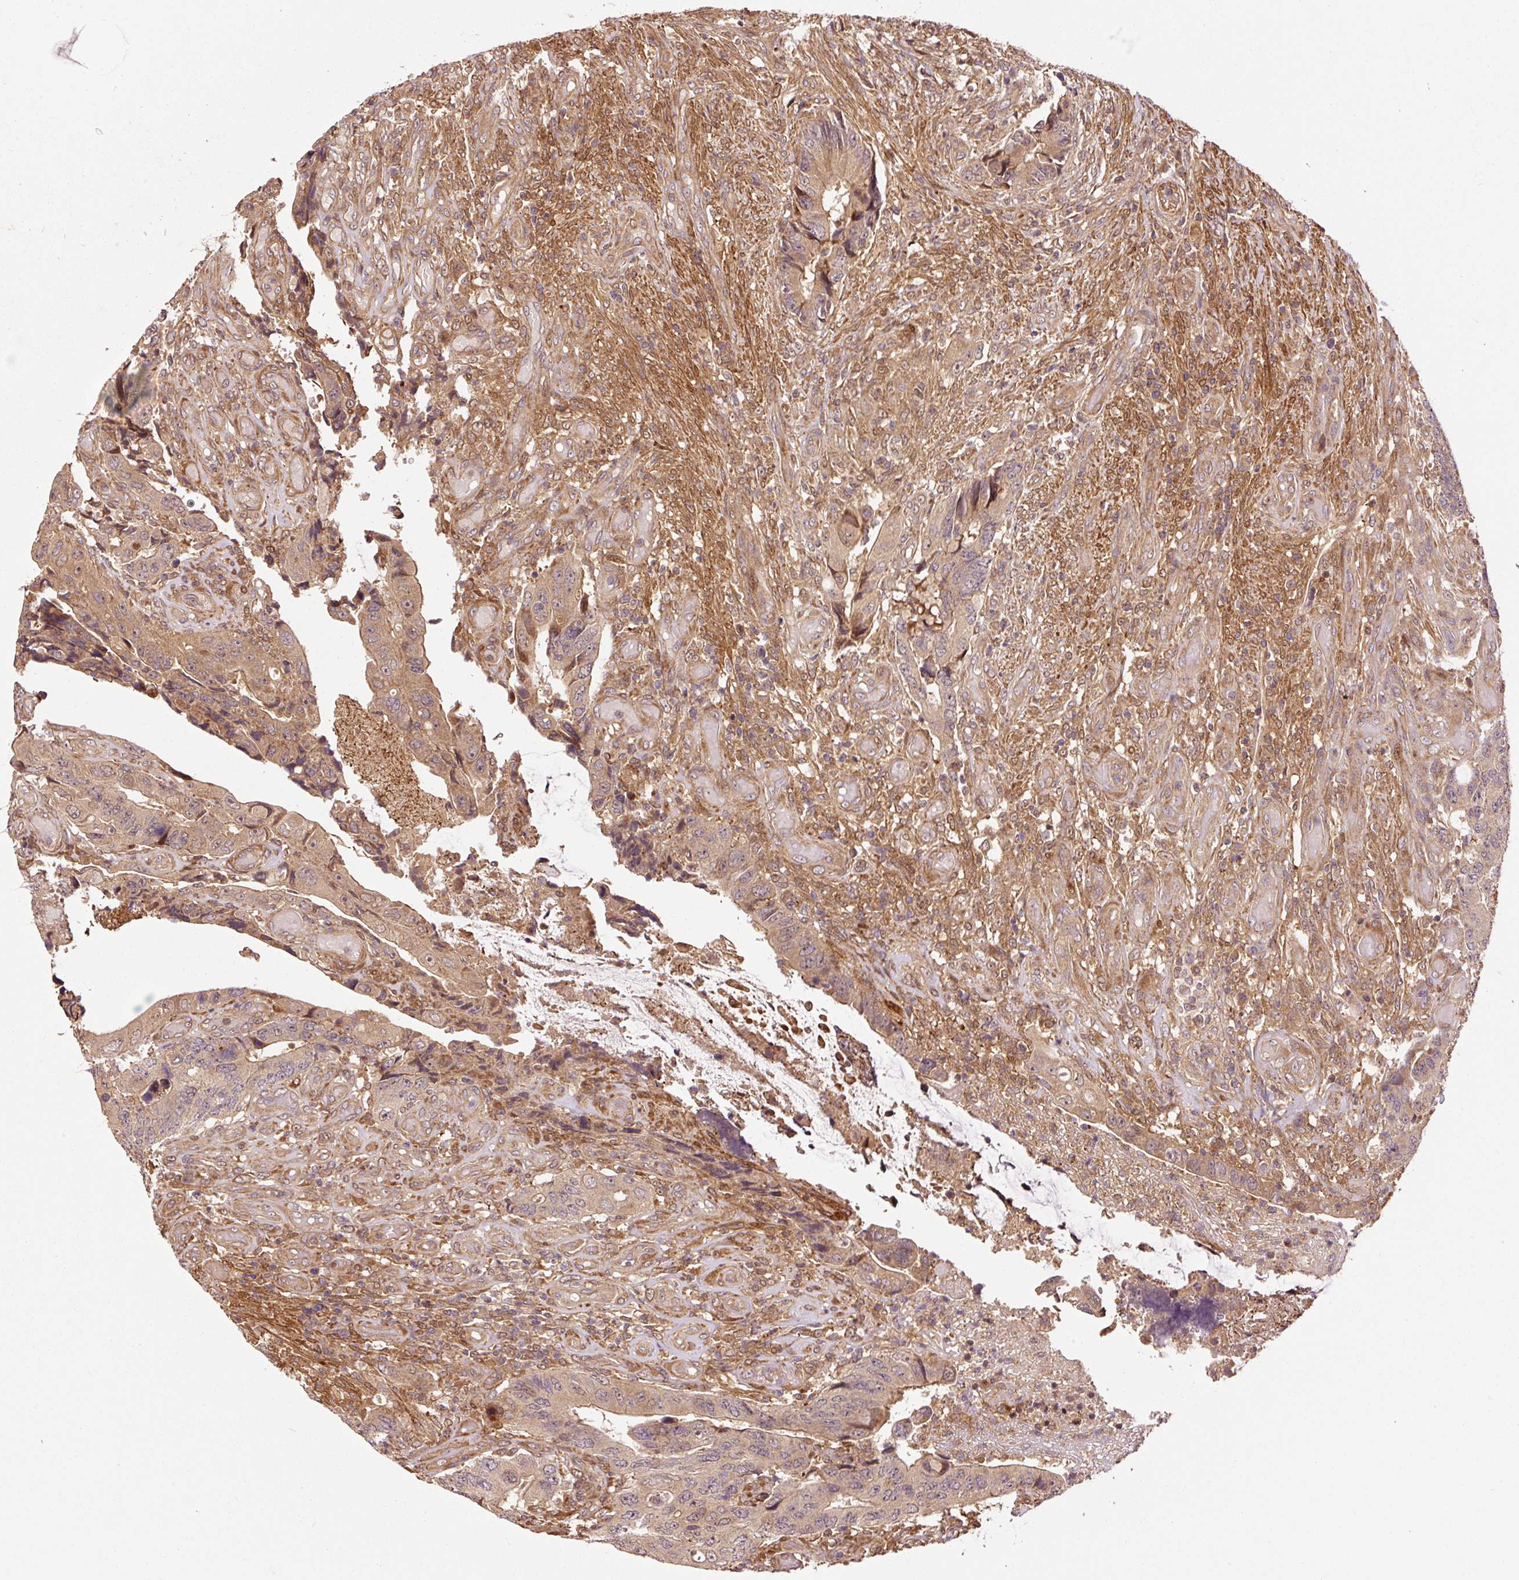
{"staining": {"intensity": "weak", "quantity": ">75%", "location": "cytoplasmic/membranous"}, "tissue": "colorectal cancer", "cell_type": "Tumor cells", "image_type": "cancer", "snomed": [{"axis": "morphology", "description": "Adenocarcinoma, NOS"}, {"axis": "topography", "description": "Colon"}], "caption": "A photomicrograph of adenocarcinoma (colorectal) stained for a protein displays weak cytoplasmic/membranous brown staining in tumor cells.", "gene": "OXER1", "patient": {"sex": "male", "age": 87}}